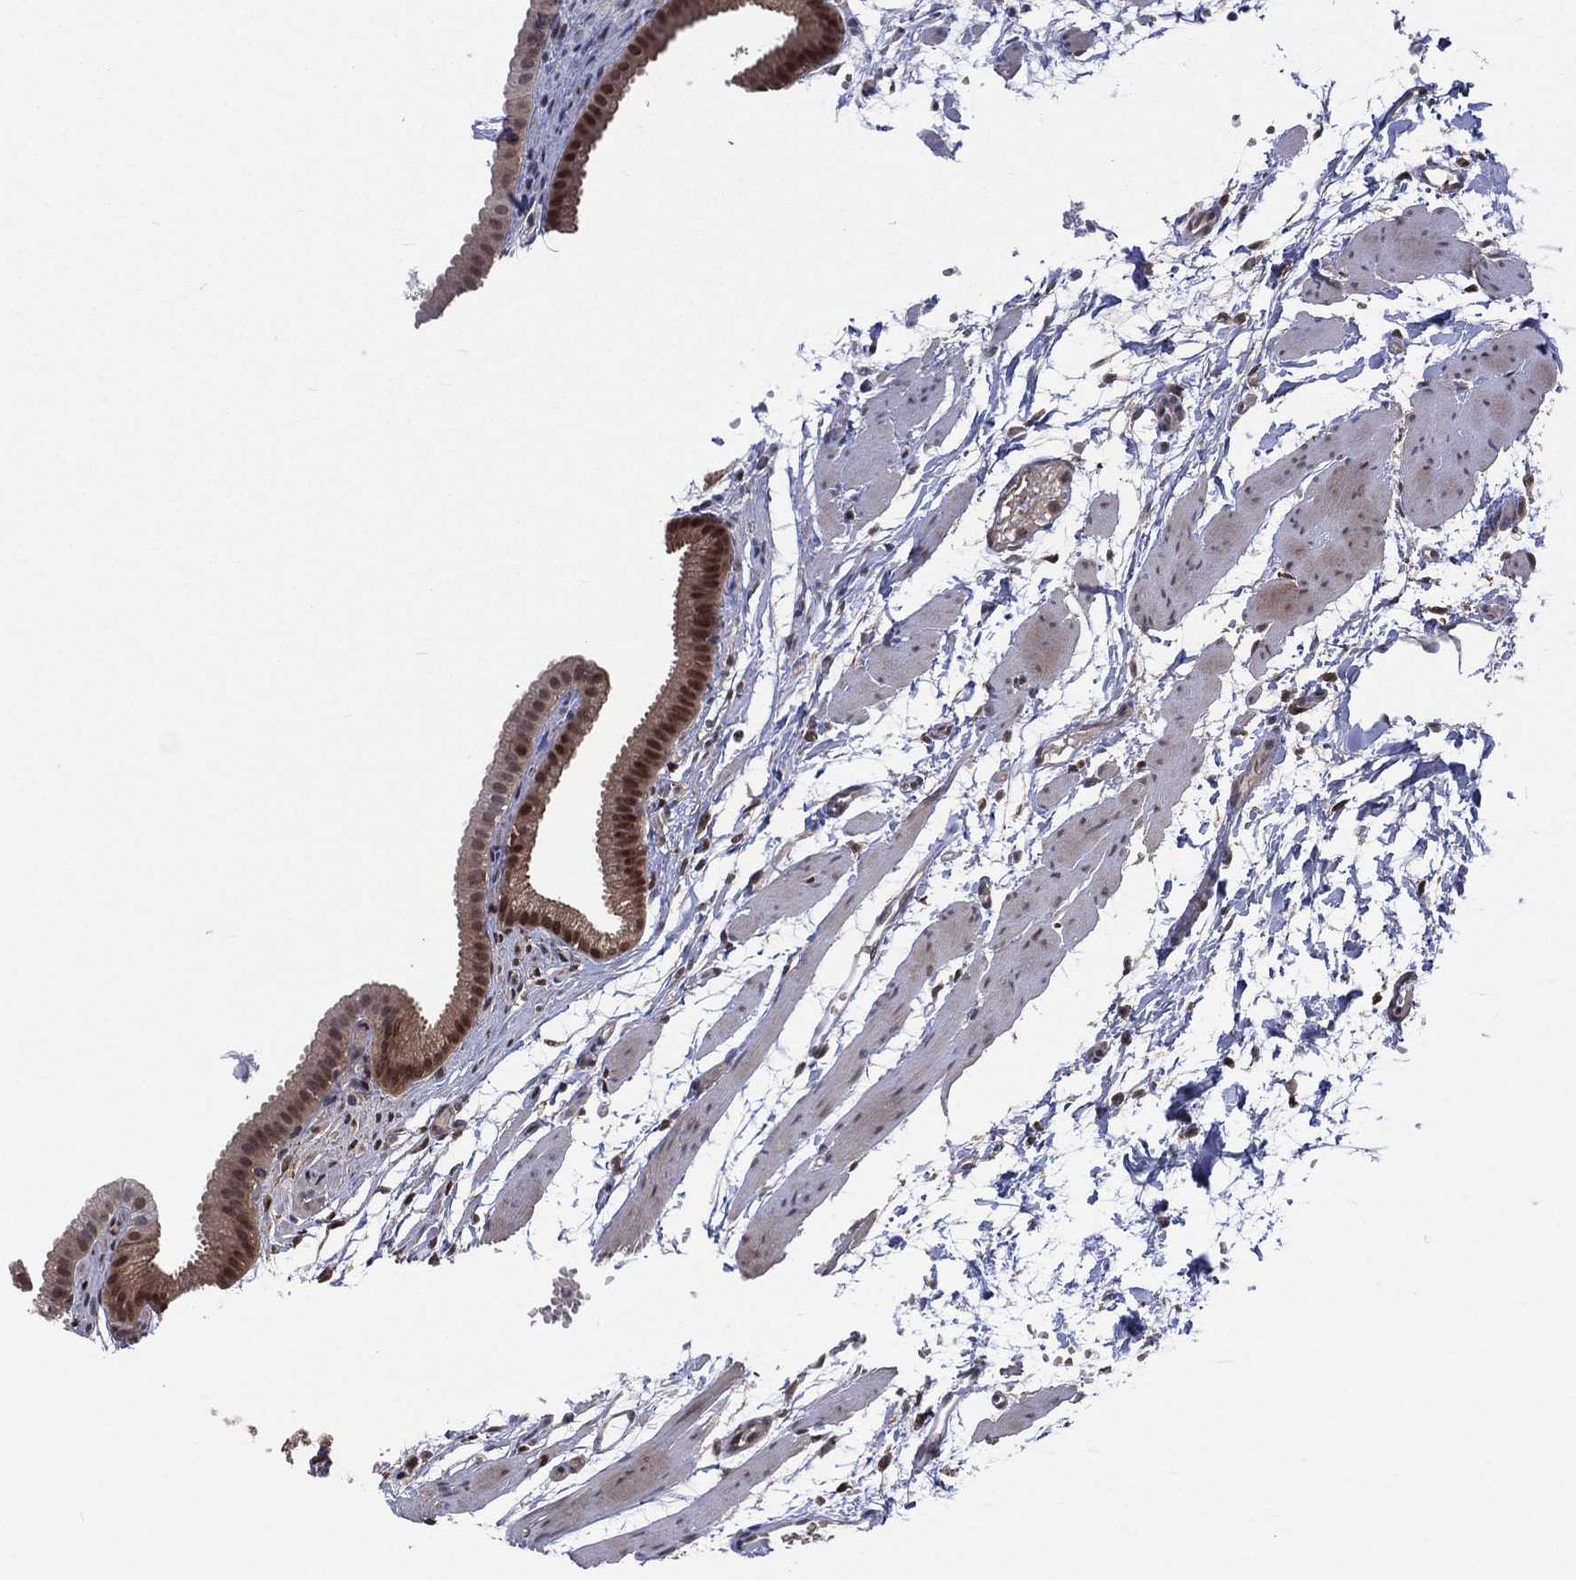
{"staining": {"intensity": "strong", "quantity": "25%-75%", "location": "nuclear"}, "tissue": "gallbladder", "cell_type": "Glandular cells", "image_type": "normal", "snomed": [{"axis": "morphology", "description": "Normal tissue, NOS"}, {"axis": "topography", "description": "Gallbladder"}, {"axis": "topography", "description": "Peripheral nerve tissue"}], "caption": "Brown immunohistochemical staining in unremarkable human gallbladder displays strong nuclear staining in about 25%-75% of glandular cells.", "gene": "MTAP", "patient": {"sex": "female", "age": 45}}